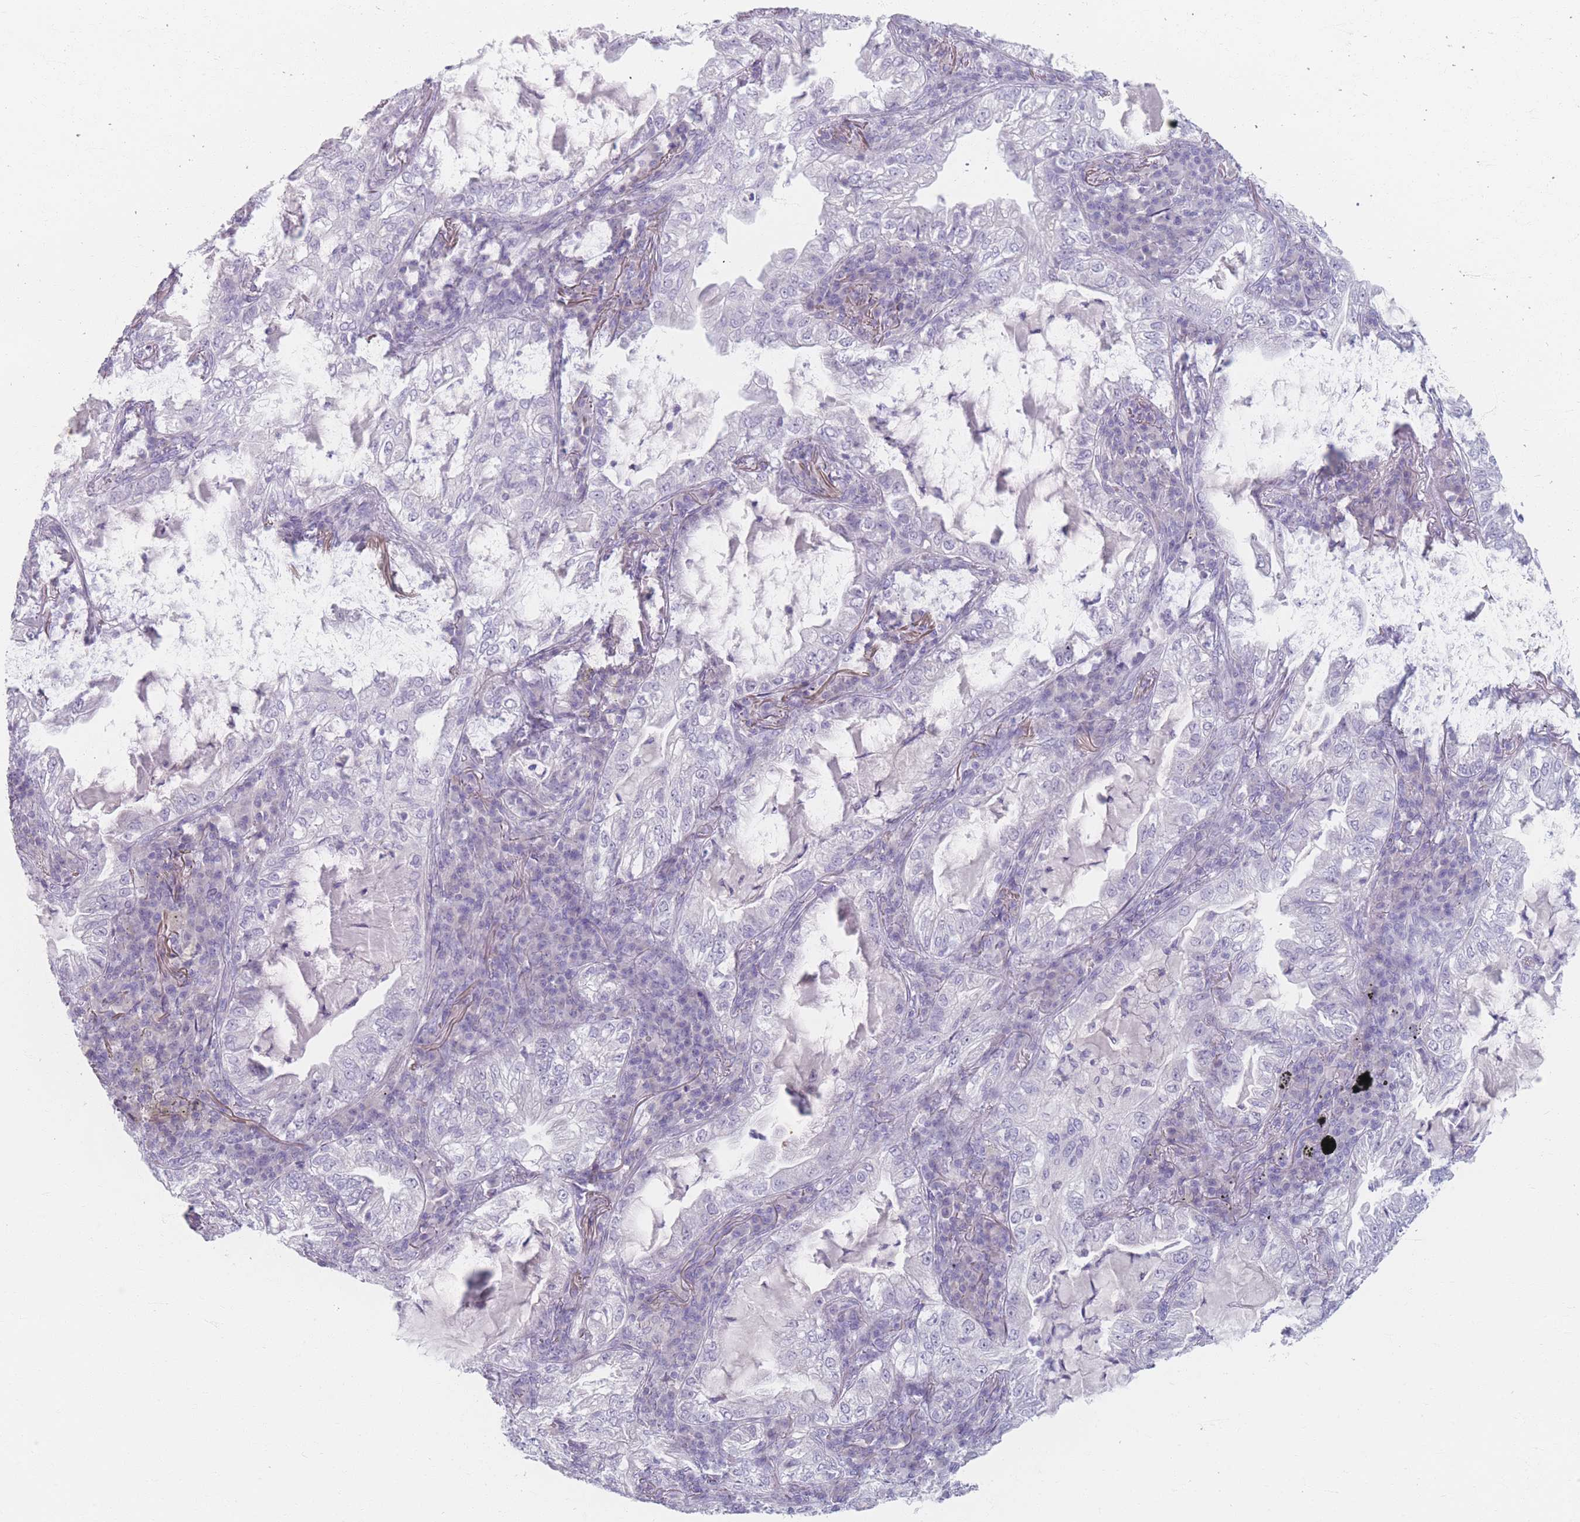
{"staining": {"intensity": "negative", "quantity": "none", "location": "none"}, "tissue": "lung cancer", "cell_type": "Tumor cells", "image_type": "cancer", "snomed": [{"axis": "morphology", "description": "Adenocarcinoma, NOS"}, {"axis": "topography", "description": "Lung"}], "caption": "Immunohistochemistry micrograph of neoplastic tissue: lung cancer (adenocarcinoma) stained with DAB (3,3'-diaminobenzidine) reveals no significant protein positivity in tumor cells.", "gene": "PIGM", "patient": {"sex": "female", "age": 73}}